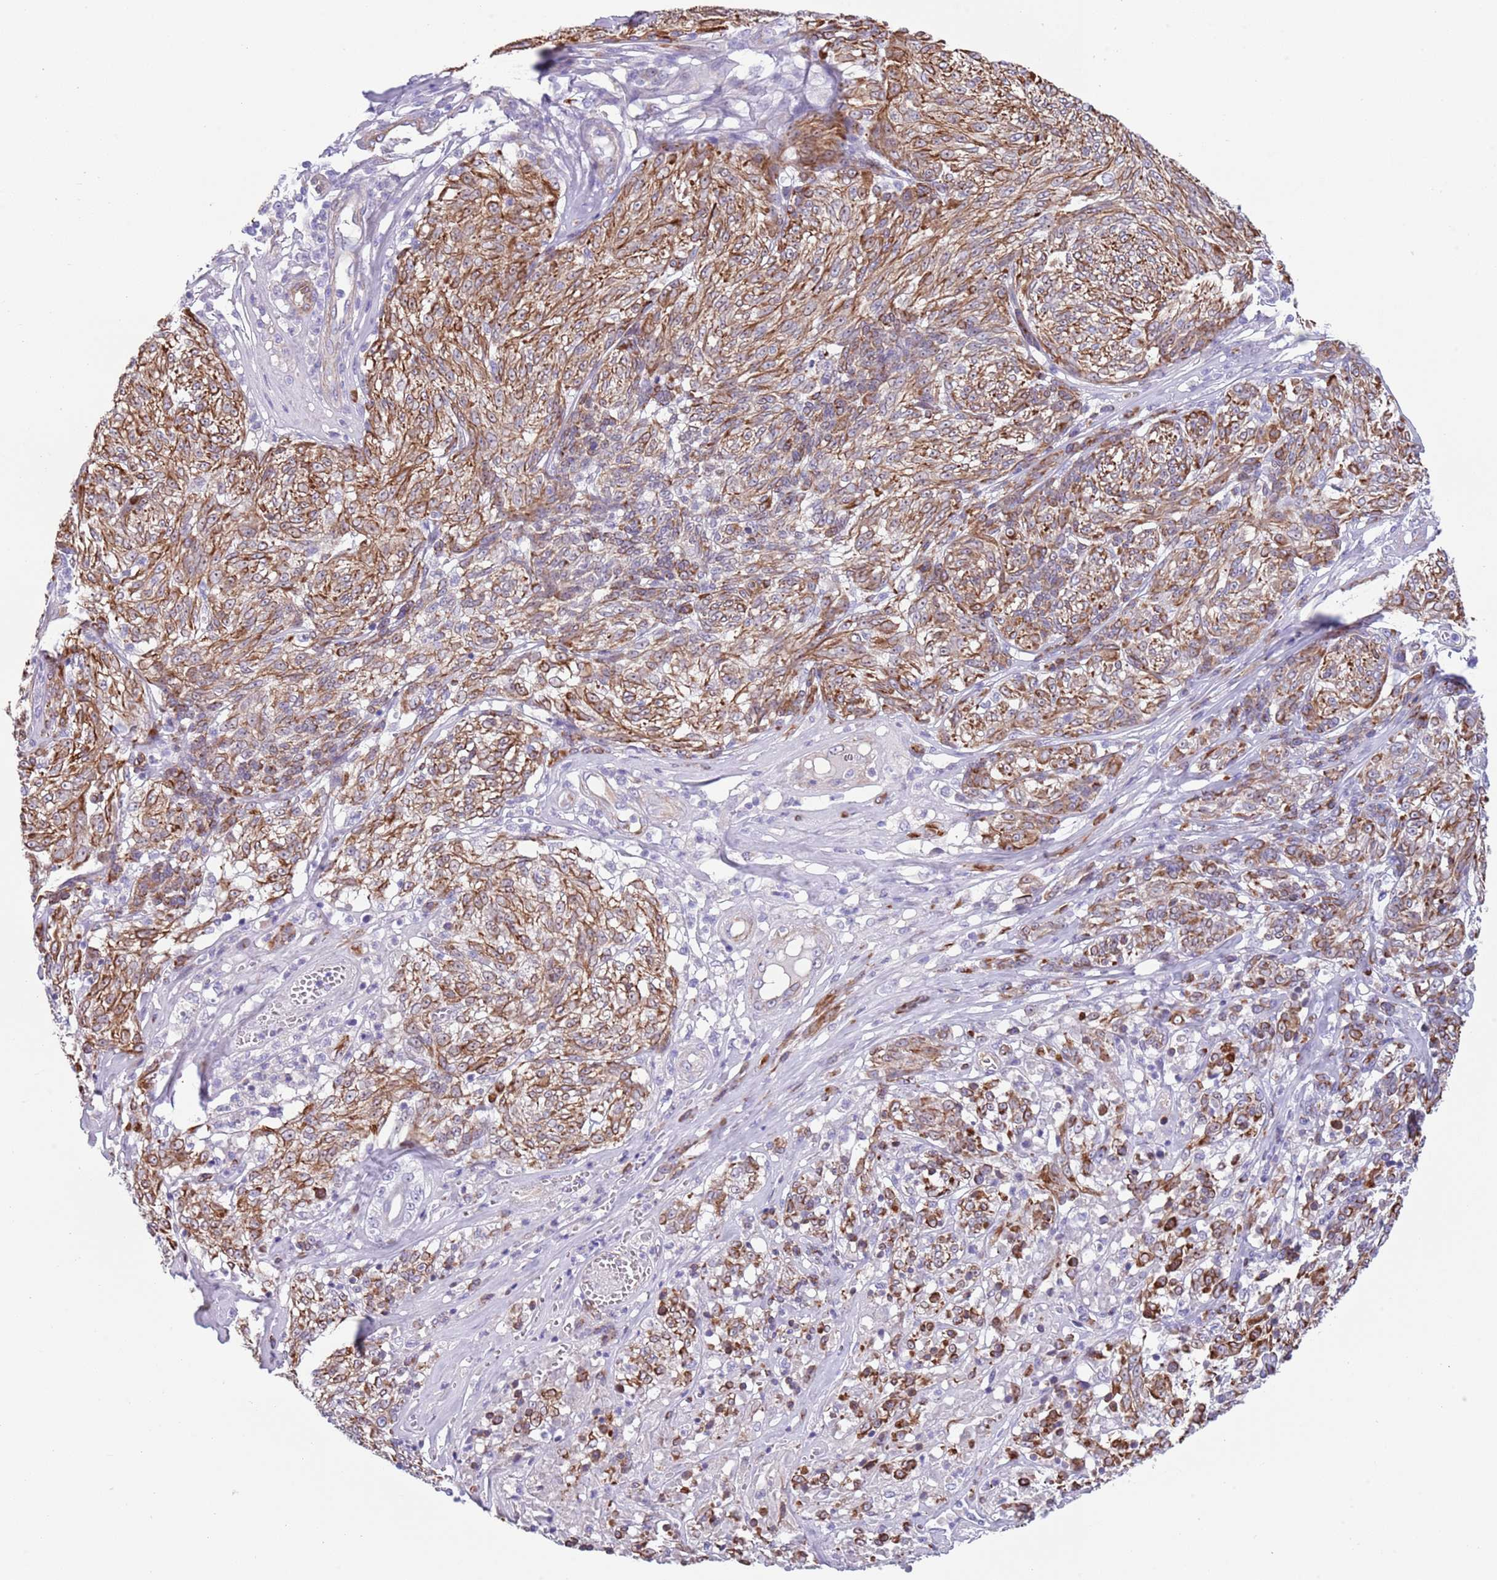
{"staining": {"intensity": "moderate", "quantity": ">75%", "location": "cytoplasmic/membranous"}, "tissue": "melanoma", "cell_type": "Tumor cells", "image_type": "cancer", "snomed": [{"axis": "morphology", "description": "Malignant melanoma, NOS"}, {"axis": "topography", "description": "Skin"}], "caption": "Melanoma stained with immunohistochemistry demonstrates moderate cytoplasmic/membranous positivity in about >75% of tumor cells.", "gene": "TSGA13", "patient": {"sex": "female", "age": 63}}